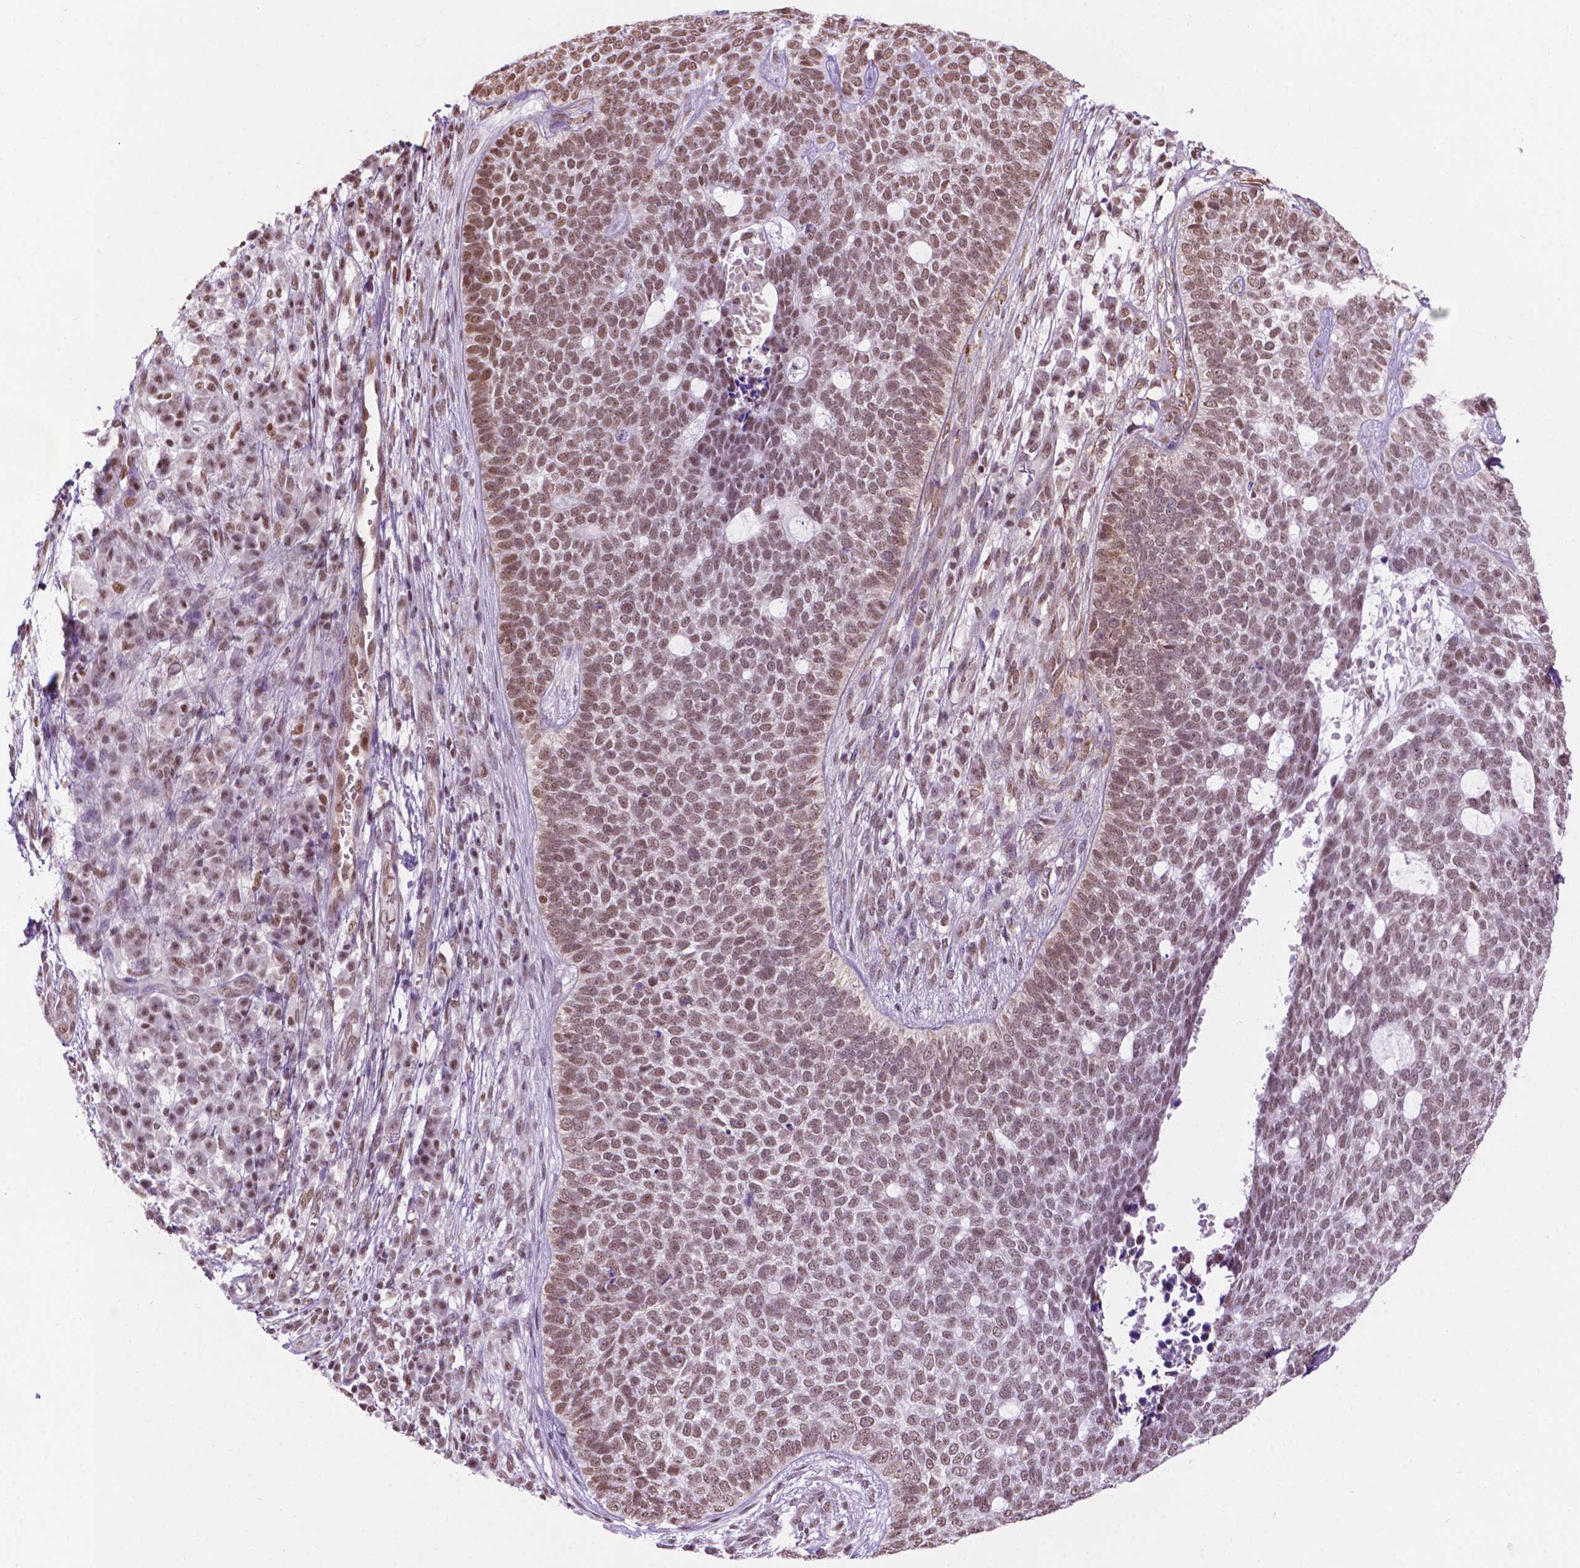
{"staining": {"intensity": "moderate", "quantity": ">75%", "location": "nuclear"}, "tissue": "skin cancer", "cell_type": "Tumor cells", "image_type": "cancer", "snomed": [{"axis": "morphology", "description": "Basal cell carcinoma"}, {"axis": "topography", "description": "Skin"}], "caption": "Immunohistochemistry (DAB) staining of skin basal cell carcinoma exhibits moderate nuclear protein staining in about >75% of tumor cells. The staining was performed using DAB (3,3'-diaminobenzidine), with brown indicating positive protein expression. Nuclei are stained blue with hematoxylin.", "gene": "COL23A1", "patient": {"sex": "female", "age": 69}}